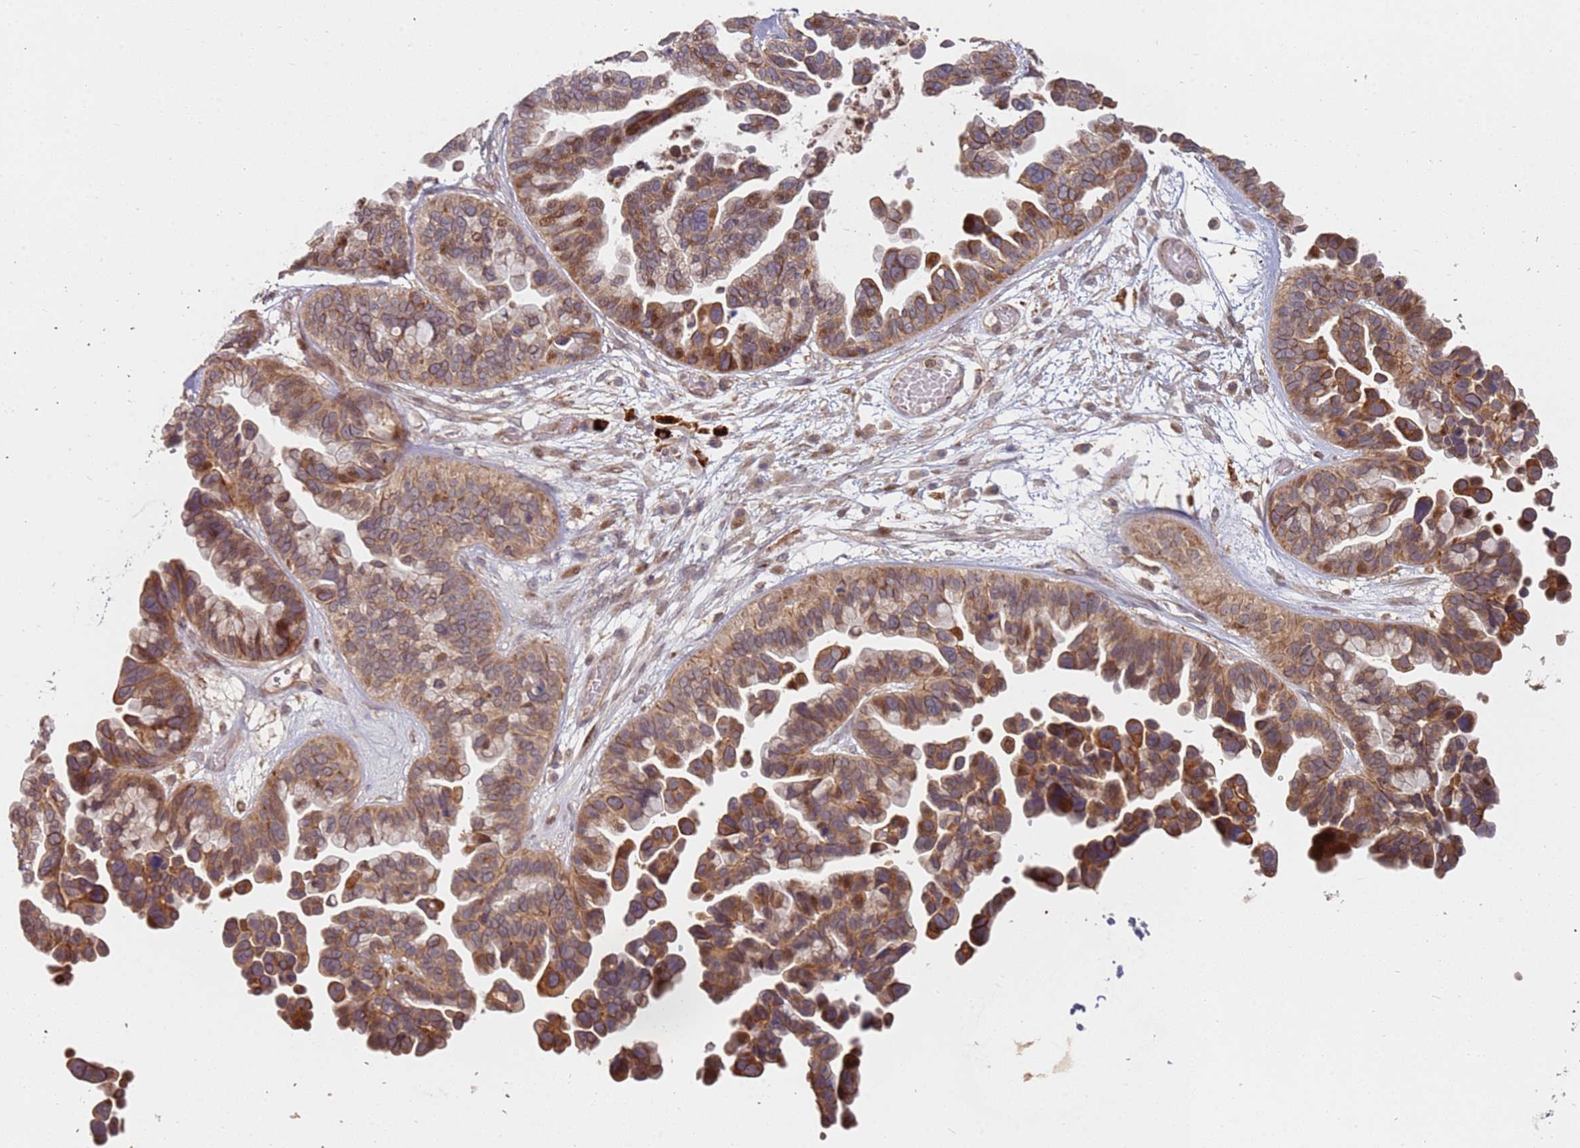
{"staining": {"intensity": "moderate", "quantity": ">75%", "location": "cytoplasmic/membranous"}, "tissue": "ovarian cancer", "cell_type": "Tumor cells", "image_type": "cancer", "snomed": [{"axis": "morphology", "description": "Cystadenocarcinoma, serous, NOS"}, {"axis": "topography", "description": "Ovary"}], "caption": "DAB immunohistochemical staining of ovarian serous cystadenocarcinoma shows moderate cytoplasmic/membranous protein expression in approximately >75% of tumor cells.", "gene": "MPEG1", "patient": {"sex": "female", "age": 56}}